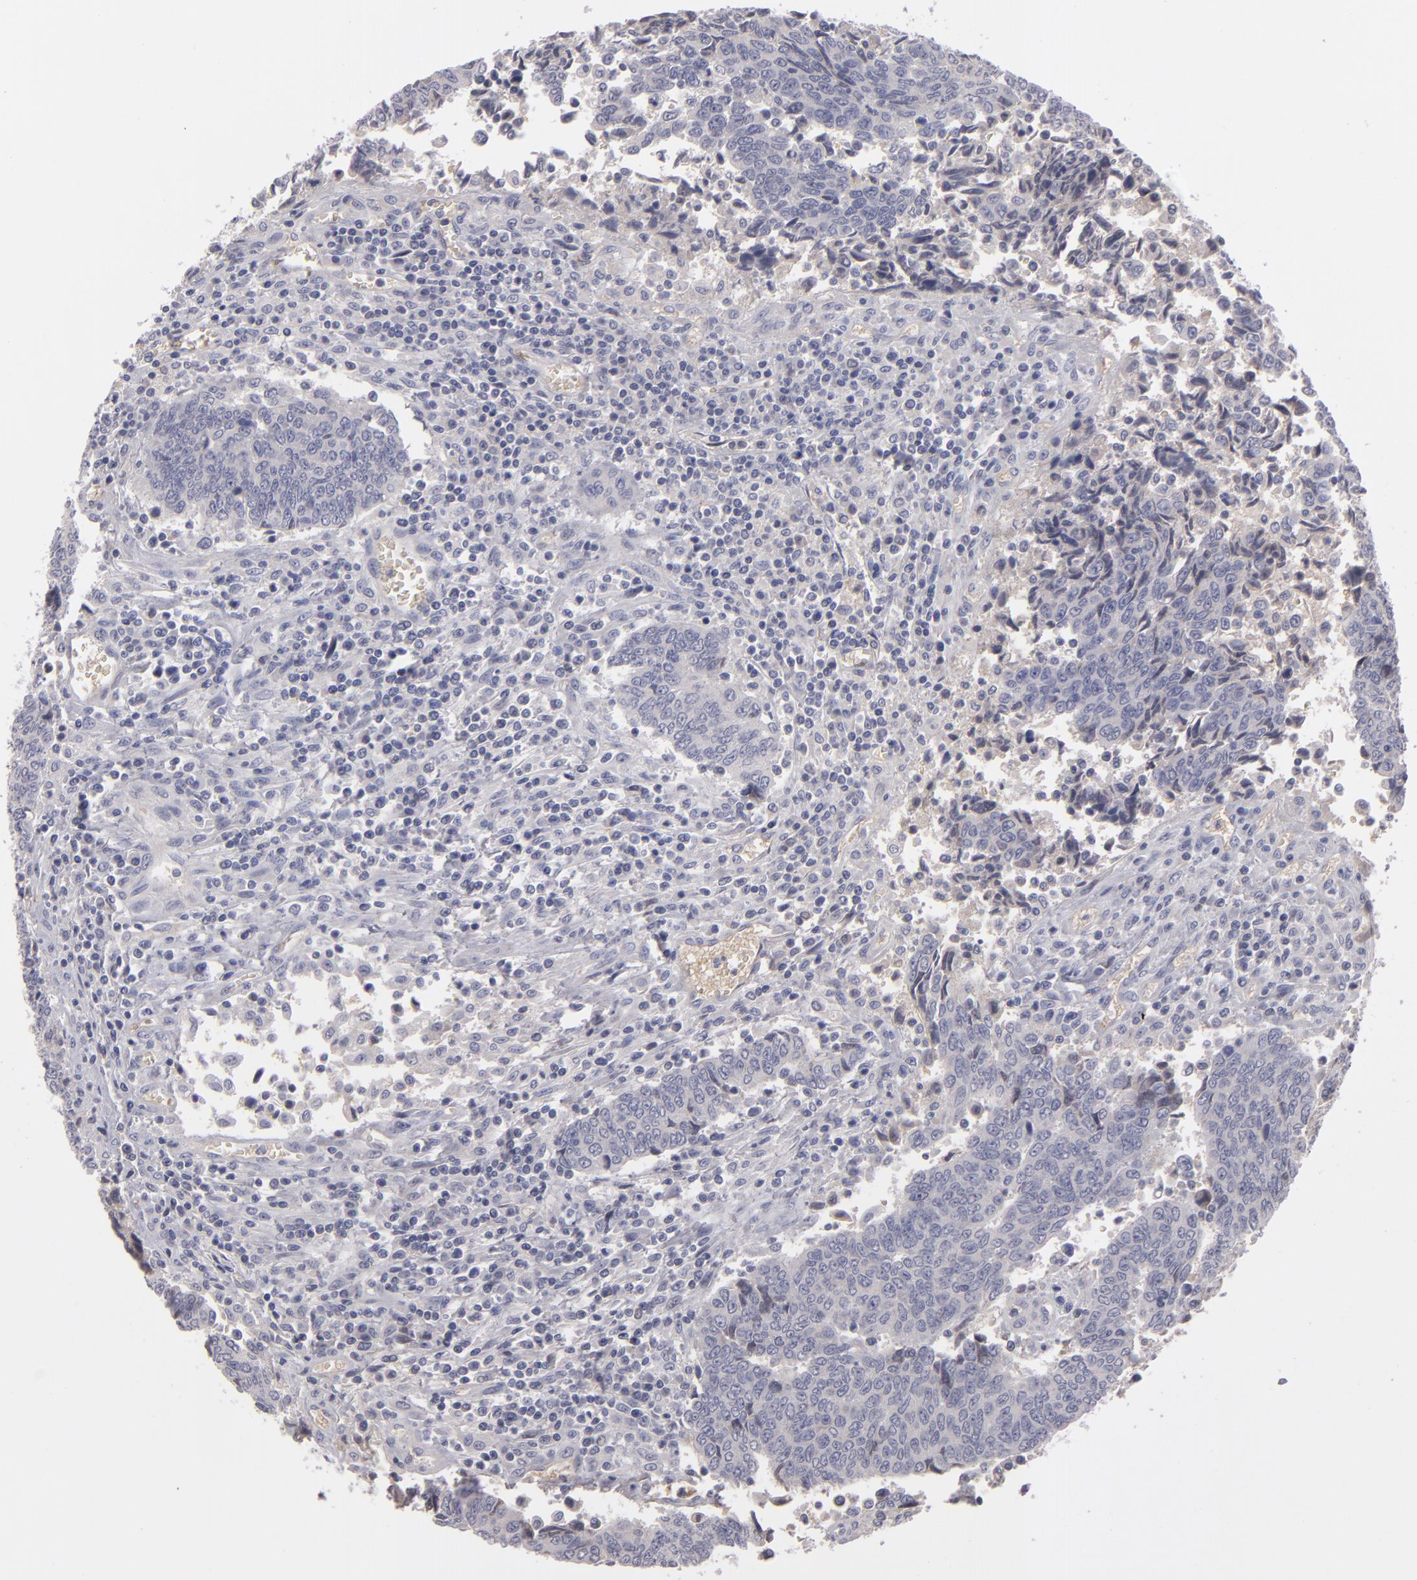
{"staining": {"intensity": "negative", "quantity": "none", "location": "none"}, "tissue": "urothelial cancer", "cell_type": "Tumor cells", "image_type": "cancer", "snomed": [{"axis": "morphology", "description": "Urothelial carcinoma, High grade"}, {"axis": "topography", "description": "Urinary bladder"}], "caption": "Immunohistochemistry histopathology image of neoplastic tissue: human urothelial cancer stained with DAB (3,3'-diaminobenzidine) demonstrates no significant protein staining in tumor cells.", "gene": "ITIH4", "patient": {"sex": "male", "age": 86}}